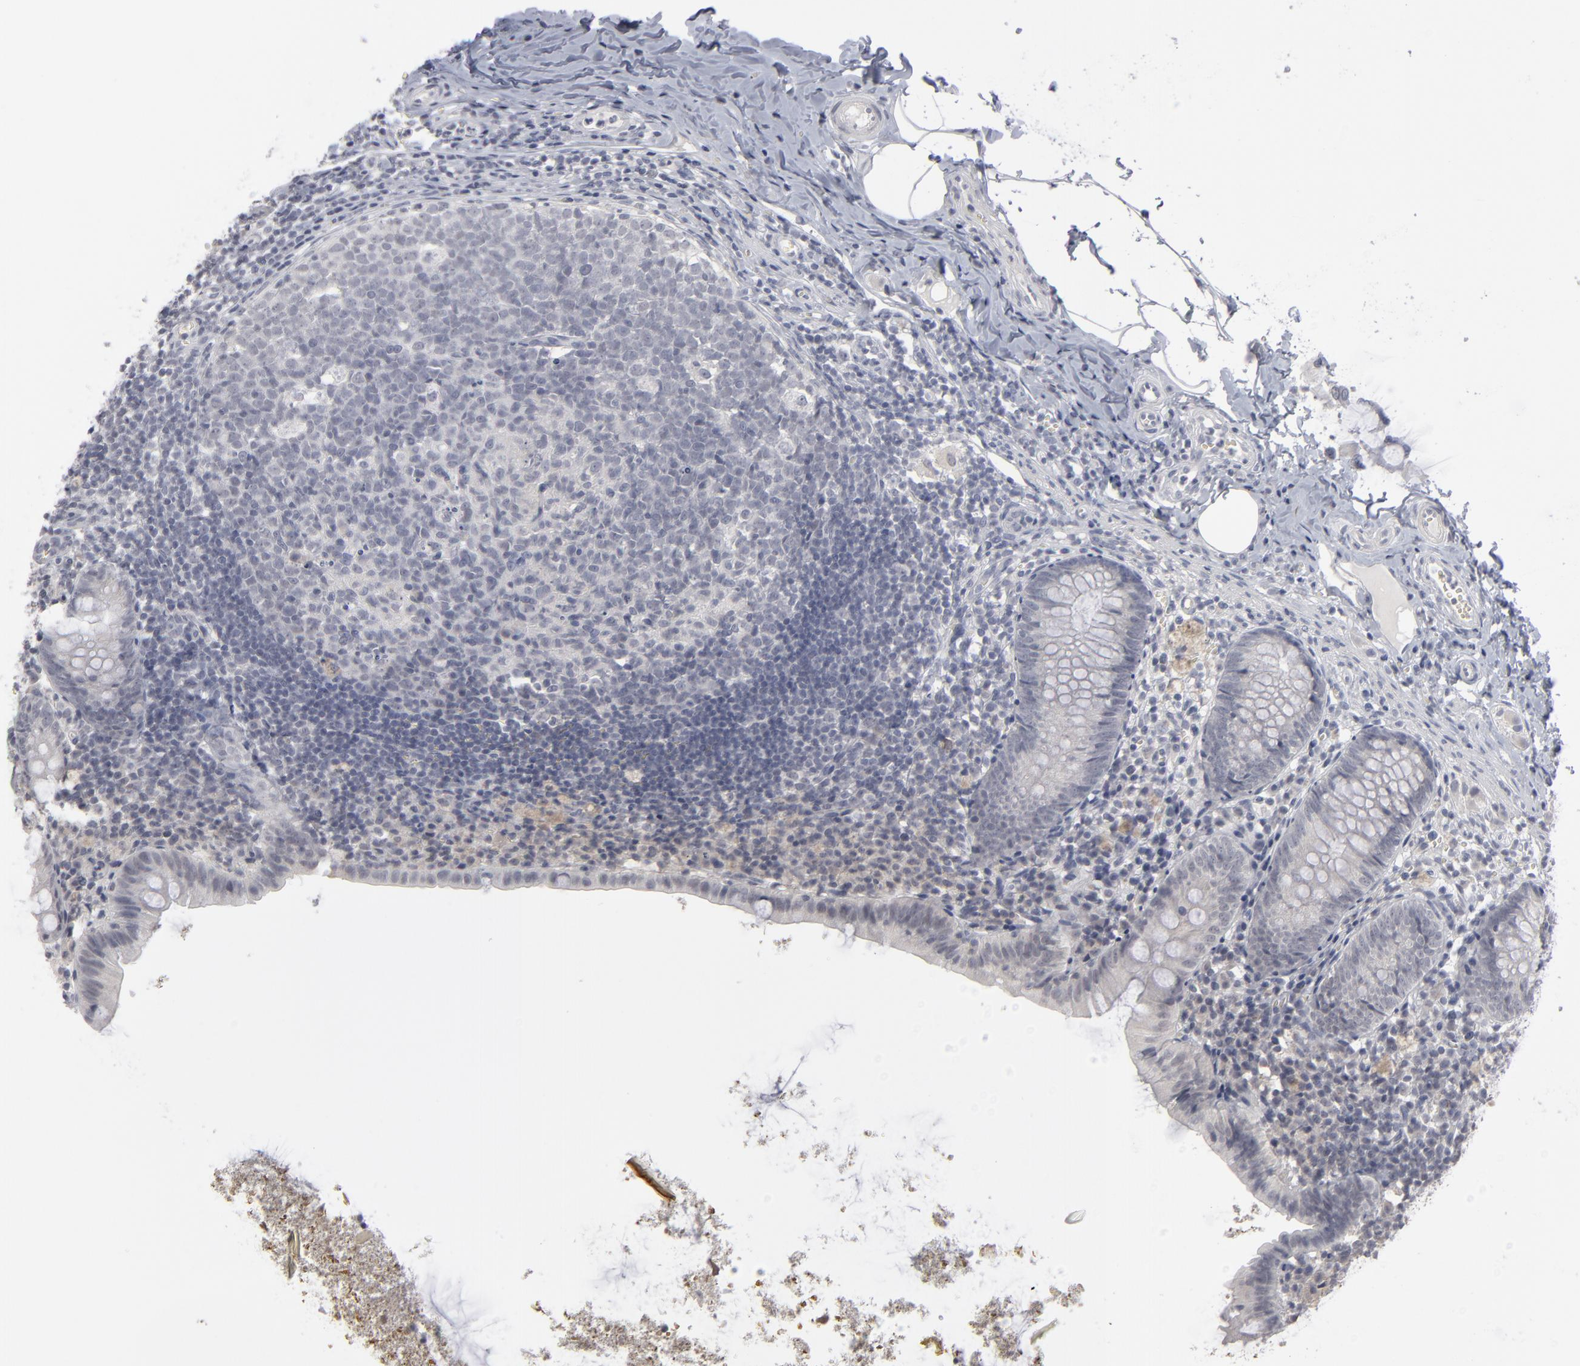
{"staining": {"intensity": "negative", "quantity": "none", "location": "none"}, "tissue": "appendix", "cell_type": "Glandular cells", "image_type": "normal", "snomed": [{"axis": "morphology", "description": "Normal tissue, NOS"}, {"axis": "topography", "description": "Appendix"}], "caption": "Immunohistochemistry image of unremarkable appendix stained for a protein (brown), which demonstrates no positivity in glandular cells. (DAB immunohistochemistry, high magnification).", "gene": "KIAA1210", "patient": {"sex": "female", "age": 9}}